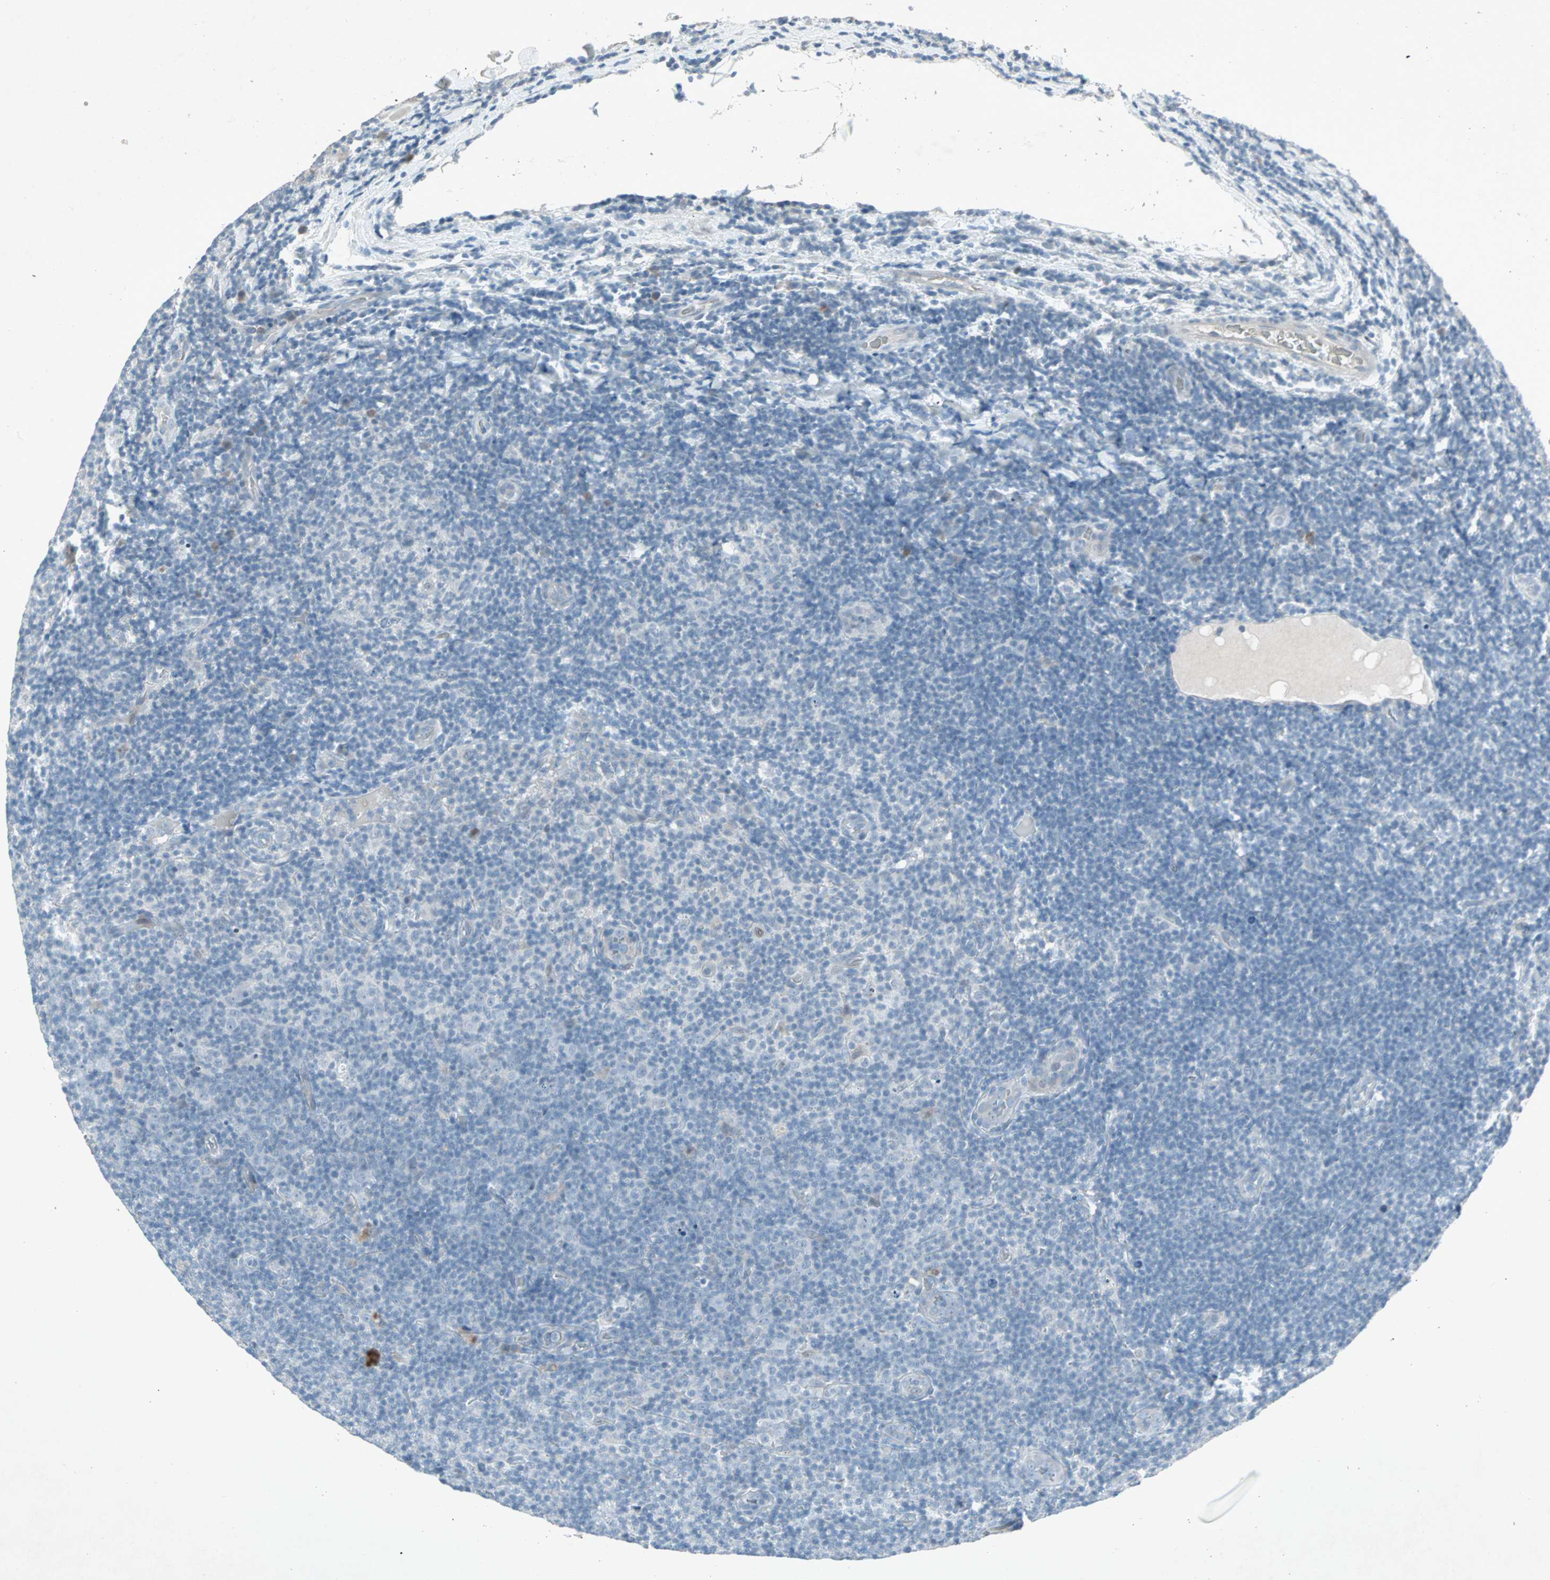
{"staining": {"intensity": "negative", "quantity": "none", "location": "none"}, "tissue": "lymphoma", "cell_type": "Tumor cells", "image_type": "cancer", "snomed": [{"axis": "morphology", "description": "Malignant lymphoma, non-Hodgkin's type, Low grade"}, {"axis": "topography", "description": "Lymph node"}], "caption": "Immunohistochemistry (IHC) photomicrograph of neoplastic tissue: lymphoma stained with DAB (3,3'-diaminobenzidine) reveals no significant protein staining in tumor cells.", "gene": "LANCL3", "patient": {"sex": "male", "age": 83}}